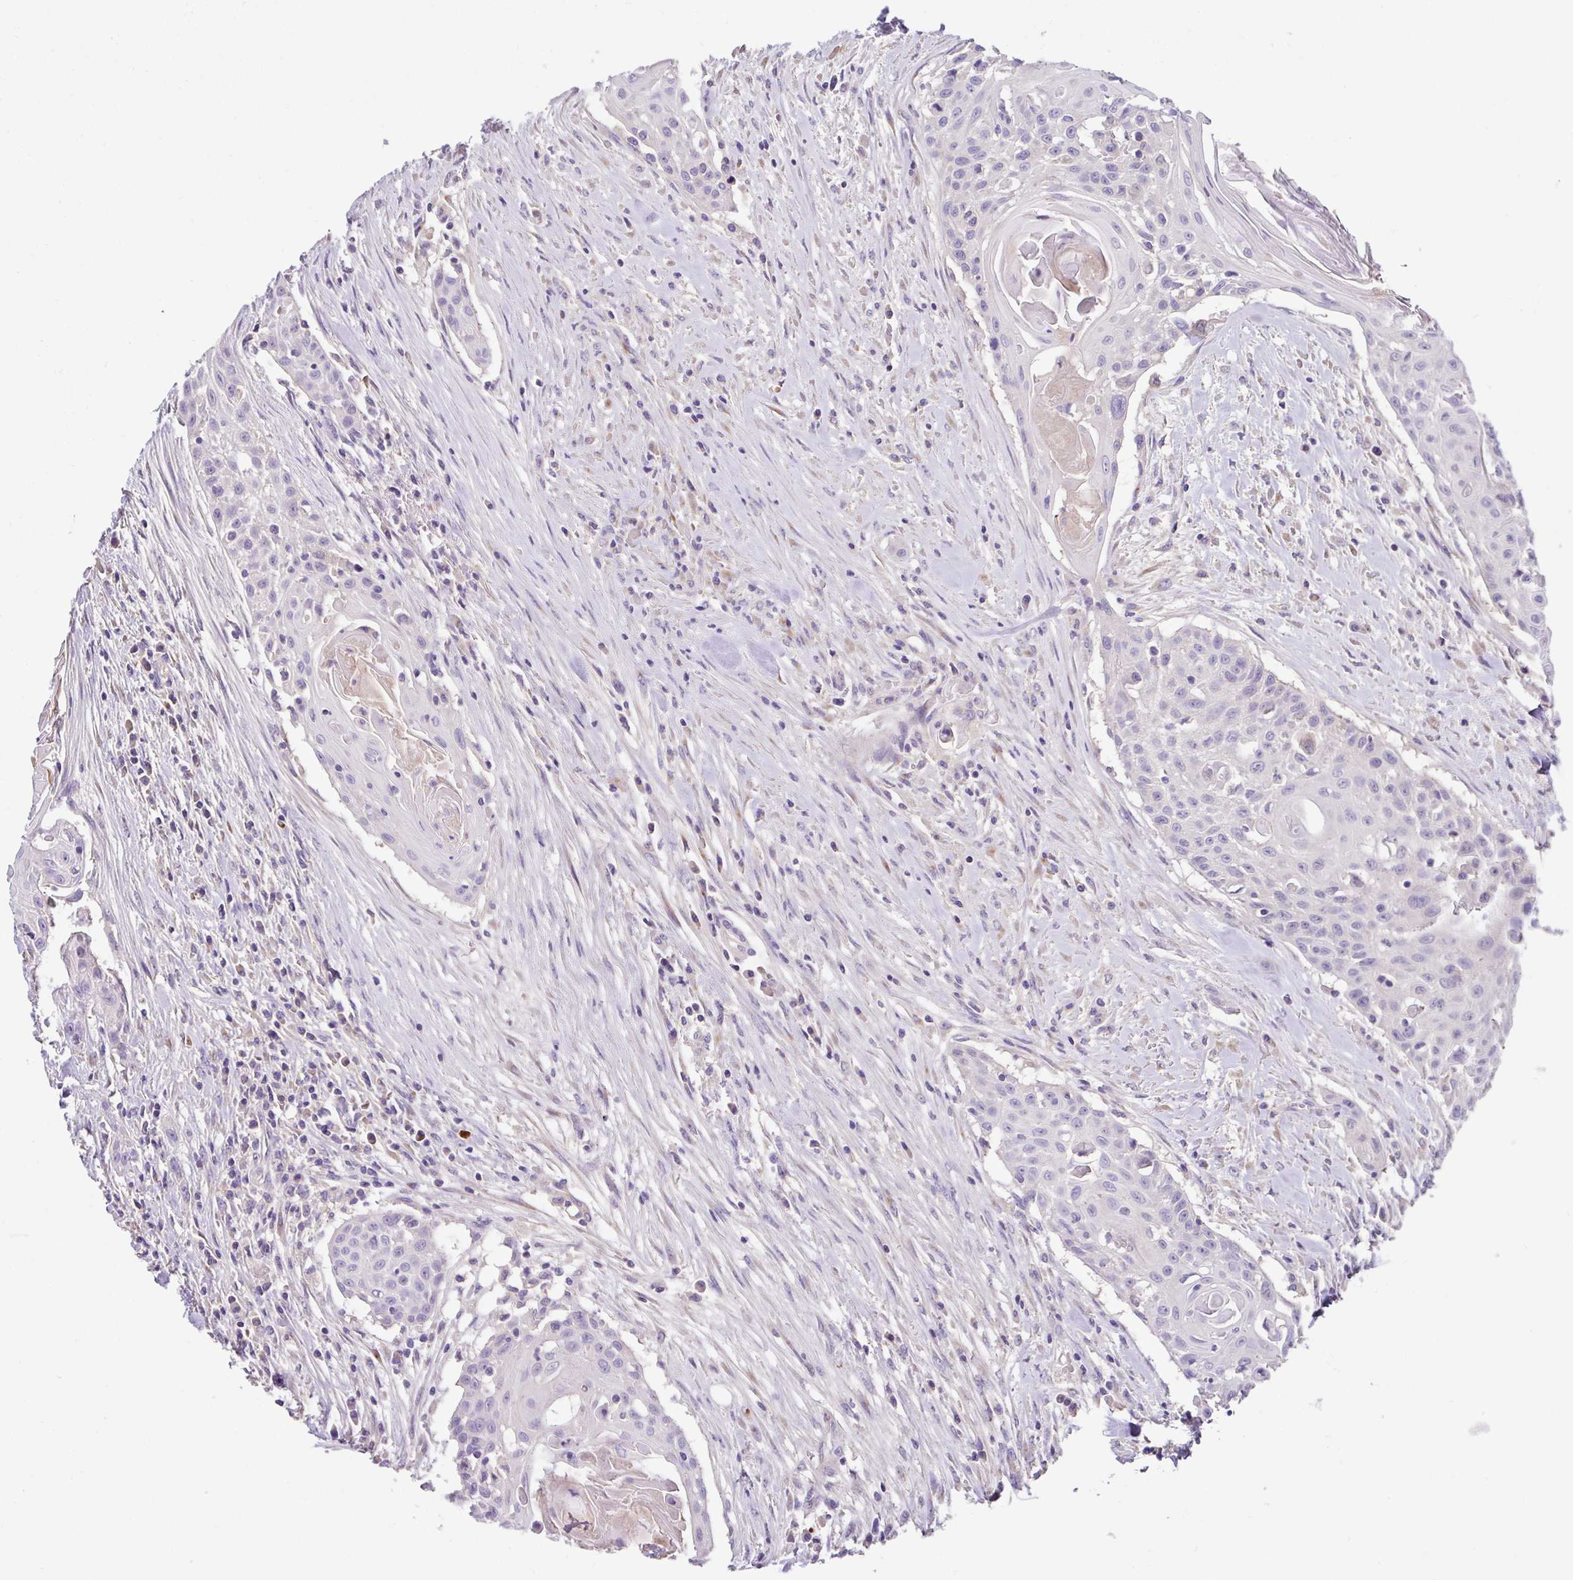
{"staining": {"intensity": "negative", "quantity": "none", "location": "none"}, "tissue": "head and neck cancer", "cell_type": "Tumor cells", "image_type": "cancer", "snomed": [{"axis": "morphology", "description": "Squamous cell carcinoma, NOS"}, {"axis": "topography", "description": "Lymph node"}, {"axis": "topography", "description": "Salivary gland"}, {"axis": "topography", "description": "Head-Neck"}], "caption": "Tumor cells show no significant expression in head and neck squamous cell carcinoma.", "gene": "CRISP3", "patient": {"sex": "female", "age": 74}}